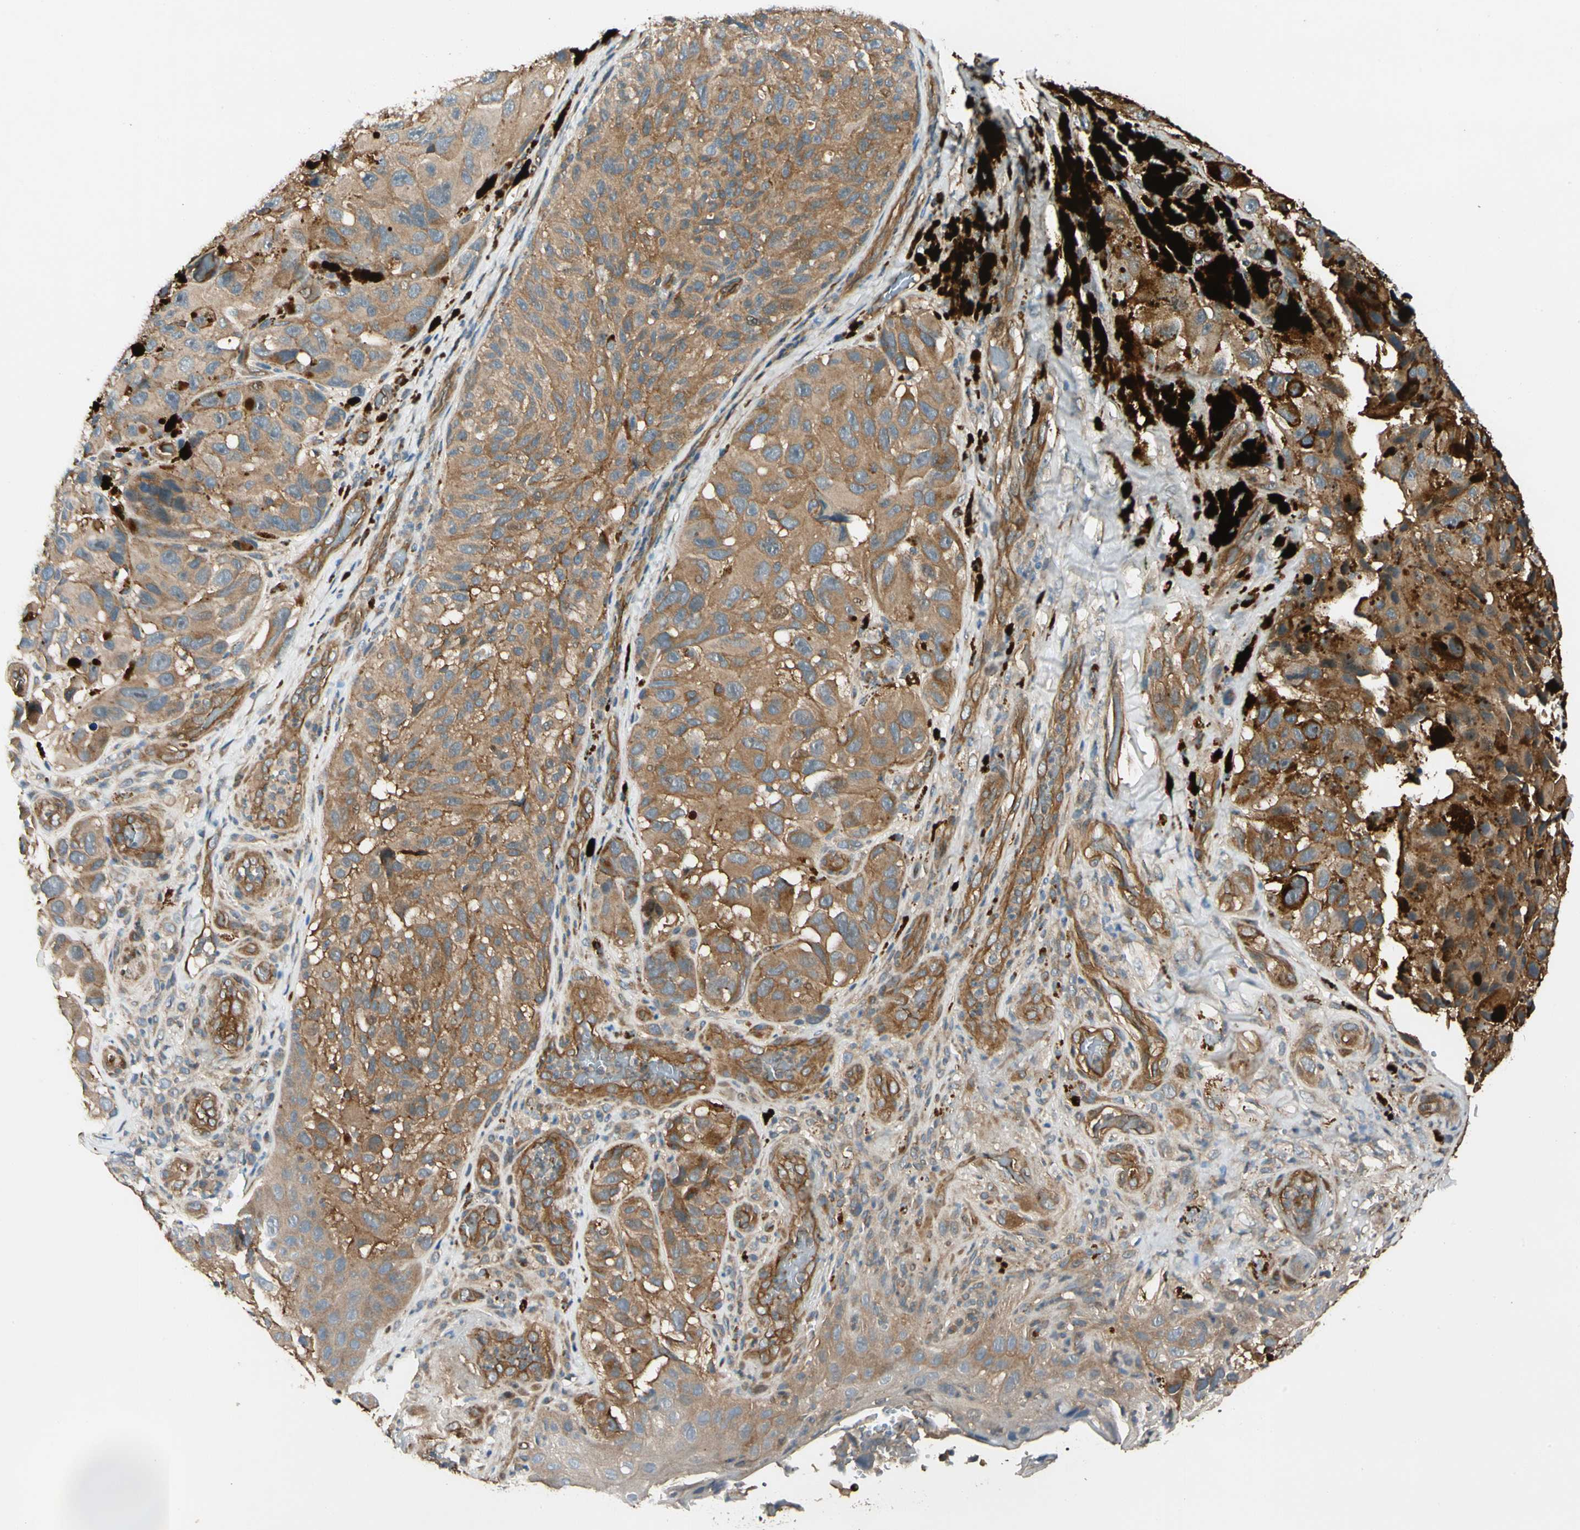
{"staining": {"intensity": "moderate", "quantity": ">75%", "location": "cytoplasmic/membranous"}, "tissue": "melanoma", "cell_type": "Tumor cells", "image_type": "cancer", "snomed": [{"axis": "morphology", "description": "Malignant melanoma, NOS"}, {"axis": "topography", "description": "Skin"}], "caption": "High-magnification brightfield microscopy of melanoma stained with DAB (brown) and counterstained with hematoxylin (blue). tumor cells exhibit moderate cytoplasmic/membranous staining is present in about>75% of cells.", "gene": "ROCK2", "patient": {"sex": "female", "age": 73}}